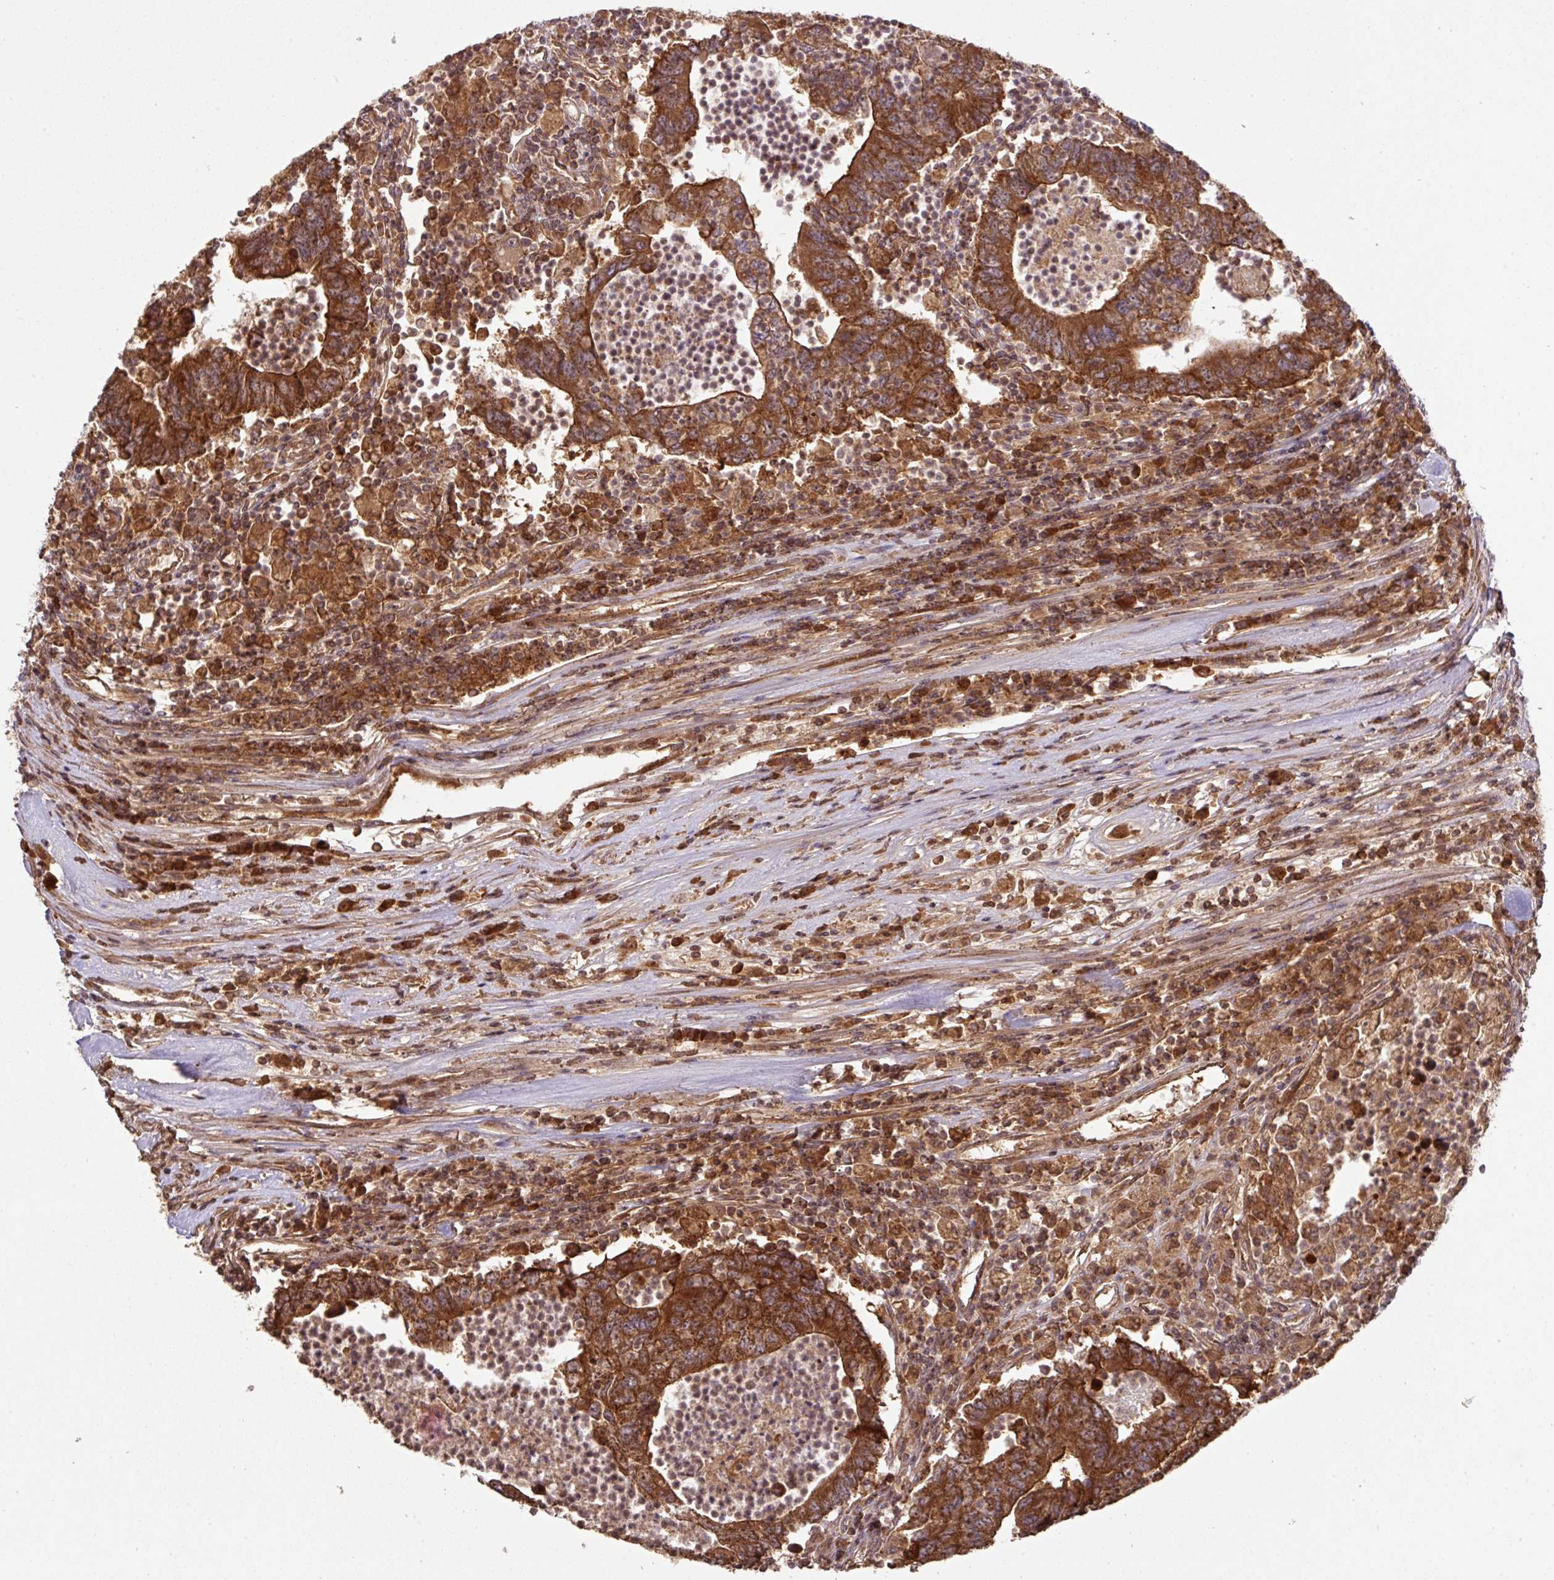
{"staining": {"intensity": "strong", "quantity": ">75%", "location": "cytoplasmic/membranous"}, "tissue": "colorectal cancer", "cell_type": "Tumor cells", "image_type": "cancer", "snomed": [{"axis": "morphology", "description": "Adenocarcinoma, NOS"}, {"axis": "topography", "description": "Colon"}], "caption": "Tumor cells exhibit high levels of strong cytoplasmic/membranous positivity in approximately >75% of cells in colorectal cancer. Immunohistochemistry (ihc) stains the protein in brown and the nuclei are stained blue.", "gene": "MRRF", "patient": {"sex": "female", "age": 48}}